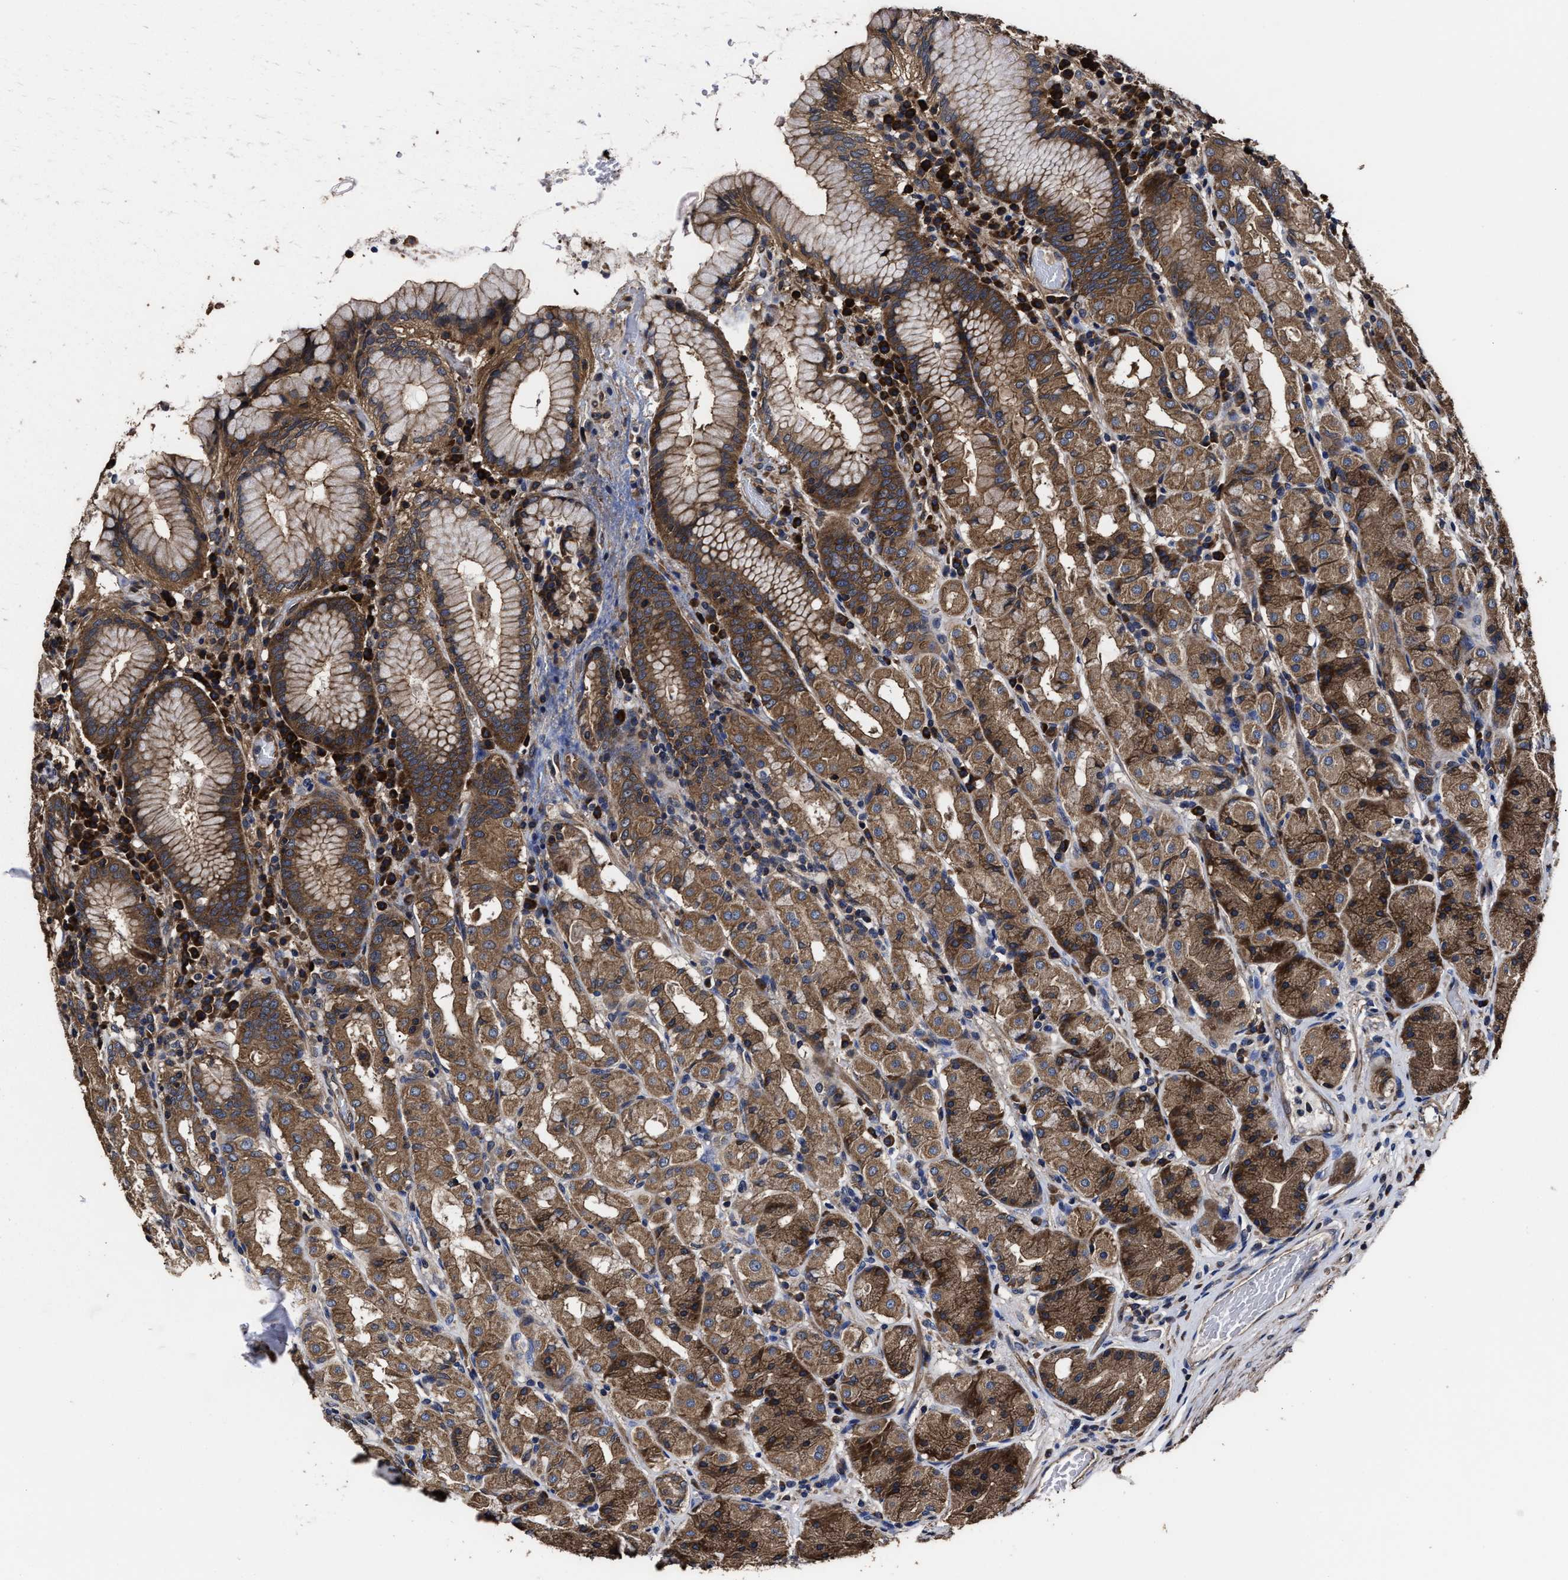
{"staining": {"intensity": "moderate", "quantity": ">75%", "location": "cytoplasmic/membranous"}, "tissue": "stomach", "cell_type": "Glandular cells", "image_type": "normal", "snomed": [{"axis": "morphology", "description": "Normal tissue, NOS"}, {"axis": "topography", "description": "Stomach"}, {"axis": "topography", "description": "Stomach, lower"}], "caption": "Moderate cytoplasmic/membranous positivity is seen in approximately >75% of glandular cells in normal stomach.", "gene": "AVEN", "patient": {"sex": "female", "age": 56}}